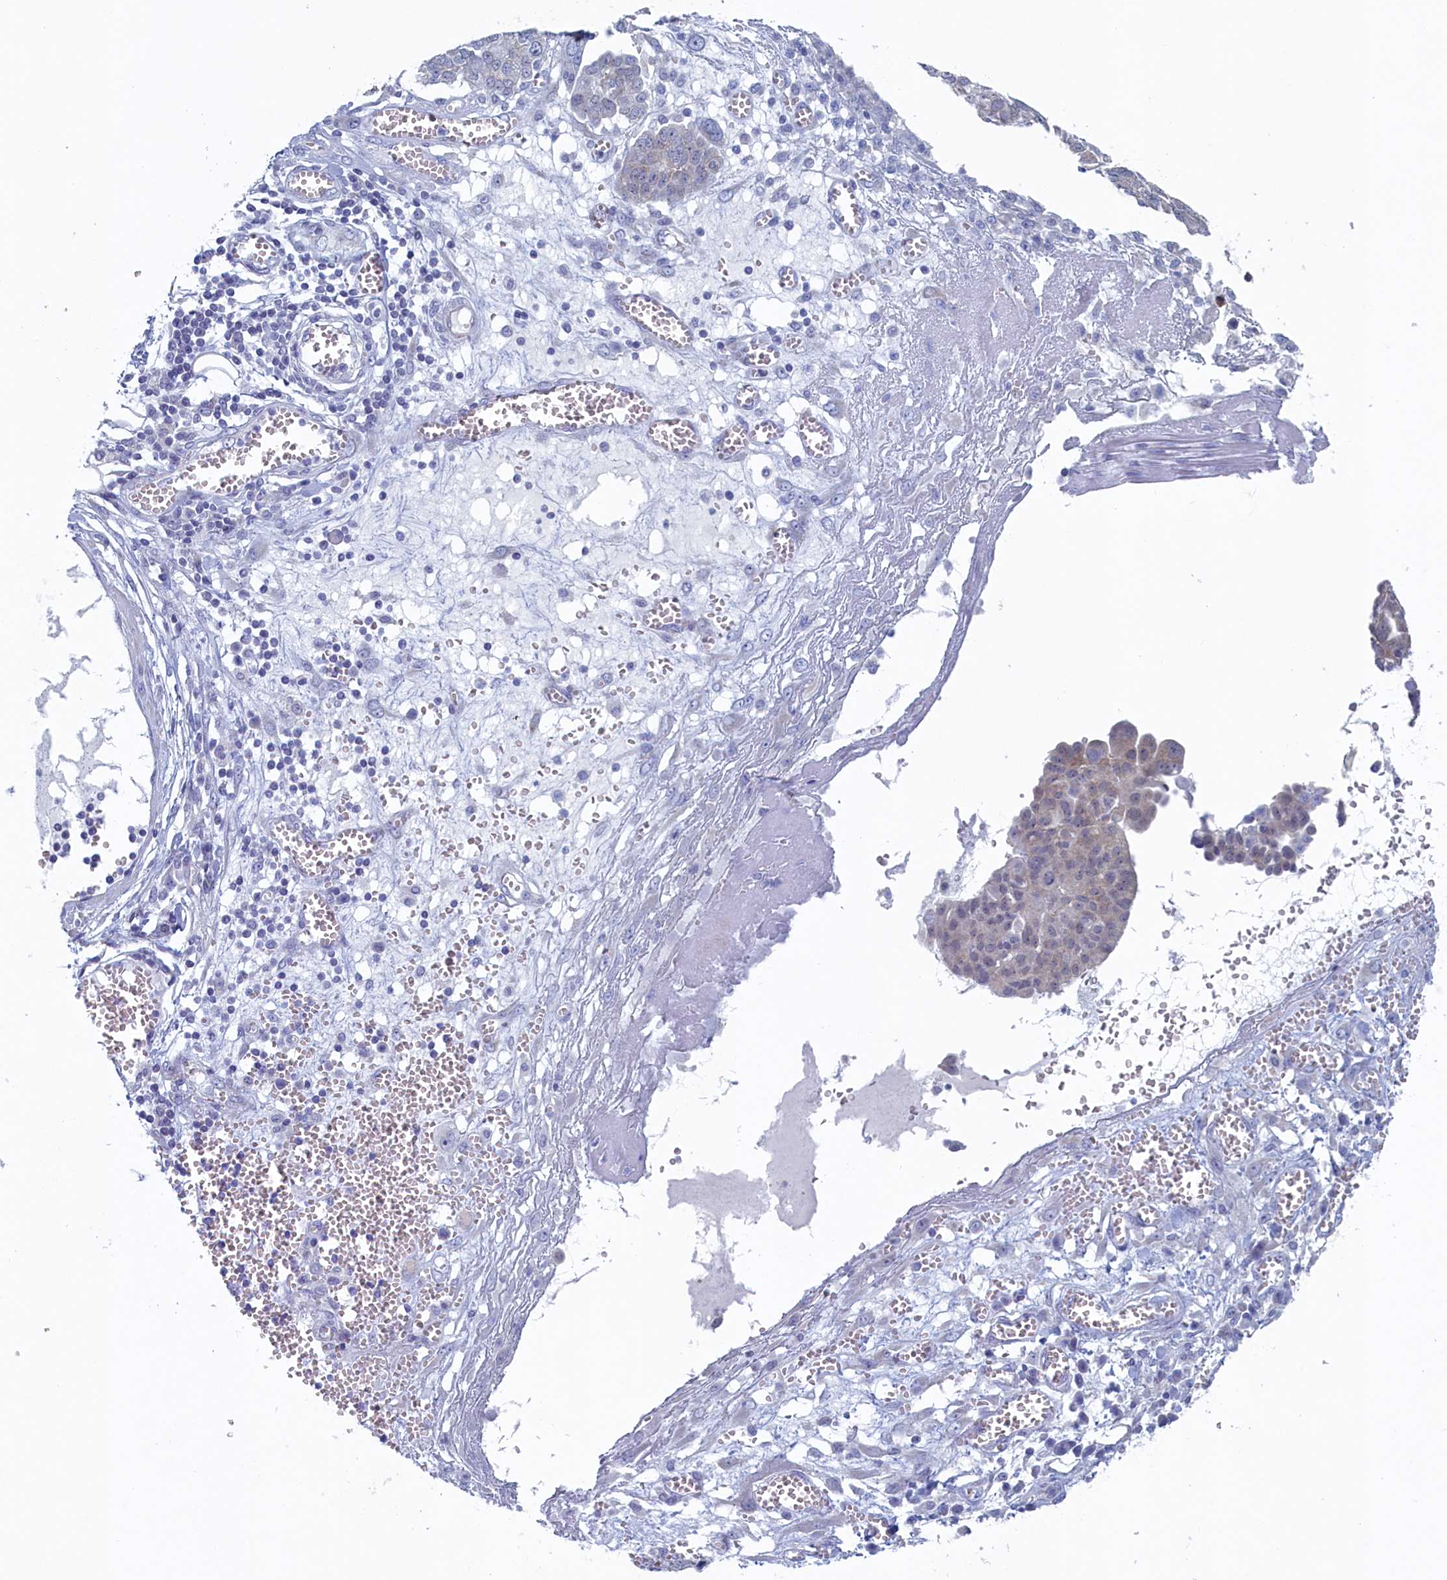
{"staining": {"intensity": "negative", "quantity": "none", "location": "none"}, "tissue": "ovarian cancer", "cell_type": "Tumor cells", "image_type": "cancer", "snomed": [{"axis": "morphology", "description": "Cystadenocarcinoma, serous, NOS"}, {"axis": "topography", "description": "Soft tissue"}, {"axis": "topography", "description": "Ovary"}], "caption": "This is an immunohistochemistry micrograph of human serous cystadenocarcinoma (ovarian). There is no staining in tumor cells.", "gene": "WDR76", "patient": {"sex": "female", "age": 57}}